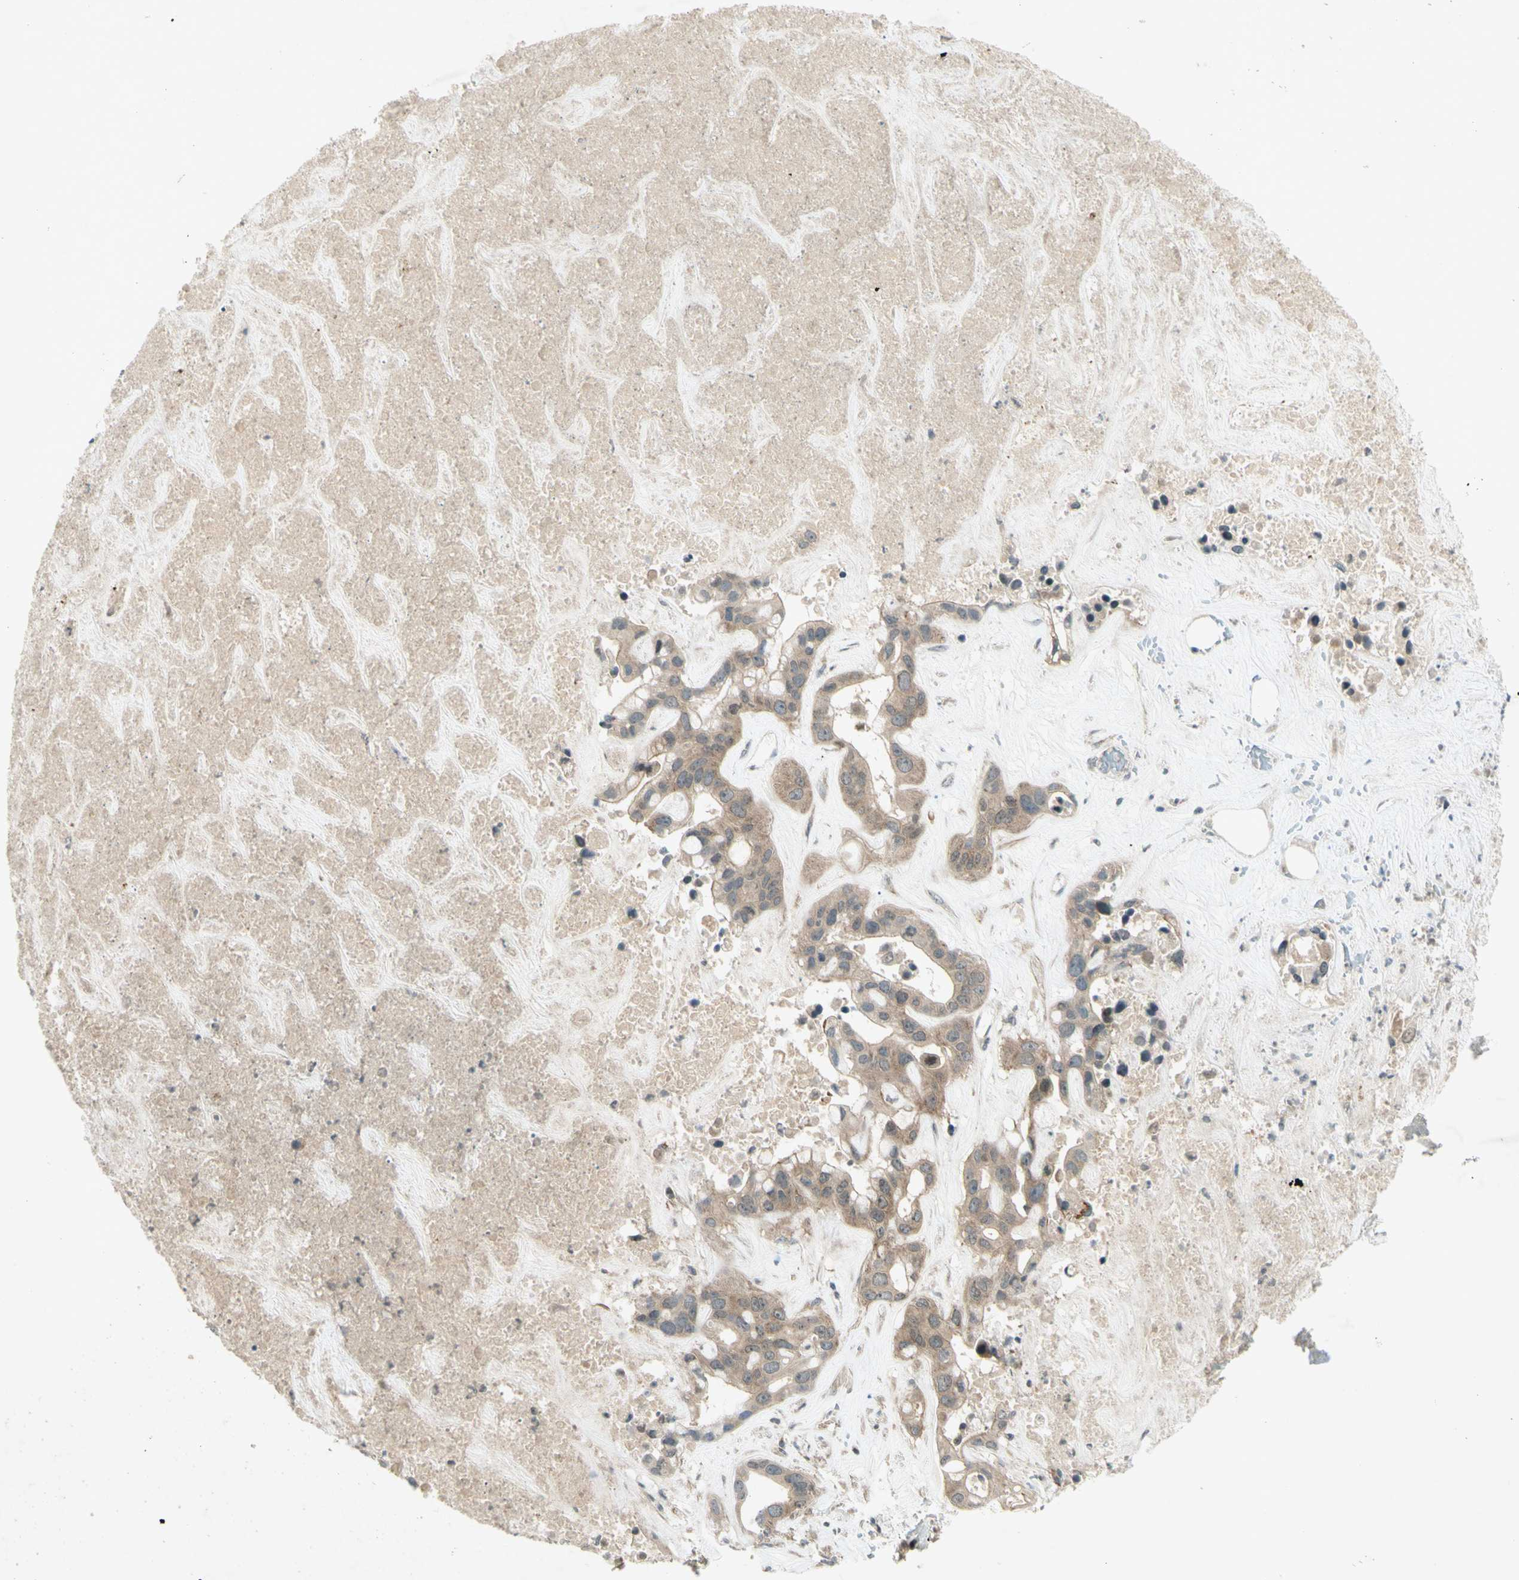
{"staining": {"intensity": "moderate", "quantity": "25%-75%", "location": "cytoplasmic/membranous"}, "tissue": "liver cancer", "cell_type": "Tumor cells", "image_type": "cancer", "snomed": [{"axis": "morphology", "description": "Cholangiocarcinoma"}, {"axis": "topography", "description": "Liver"}], "caption": "DAB immunohistochemical staining of liver cancer reveals moderate cytoplasmic/membranous protein expression in approximately 25%-75% of tumor cells.", "gene": "ETF1", "patient": {"sex": "female", "age": 65}}